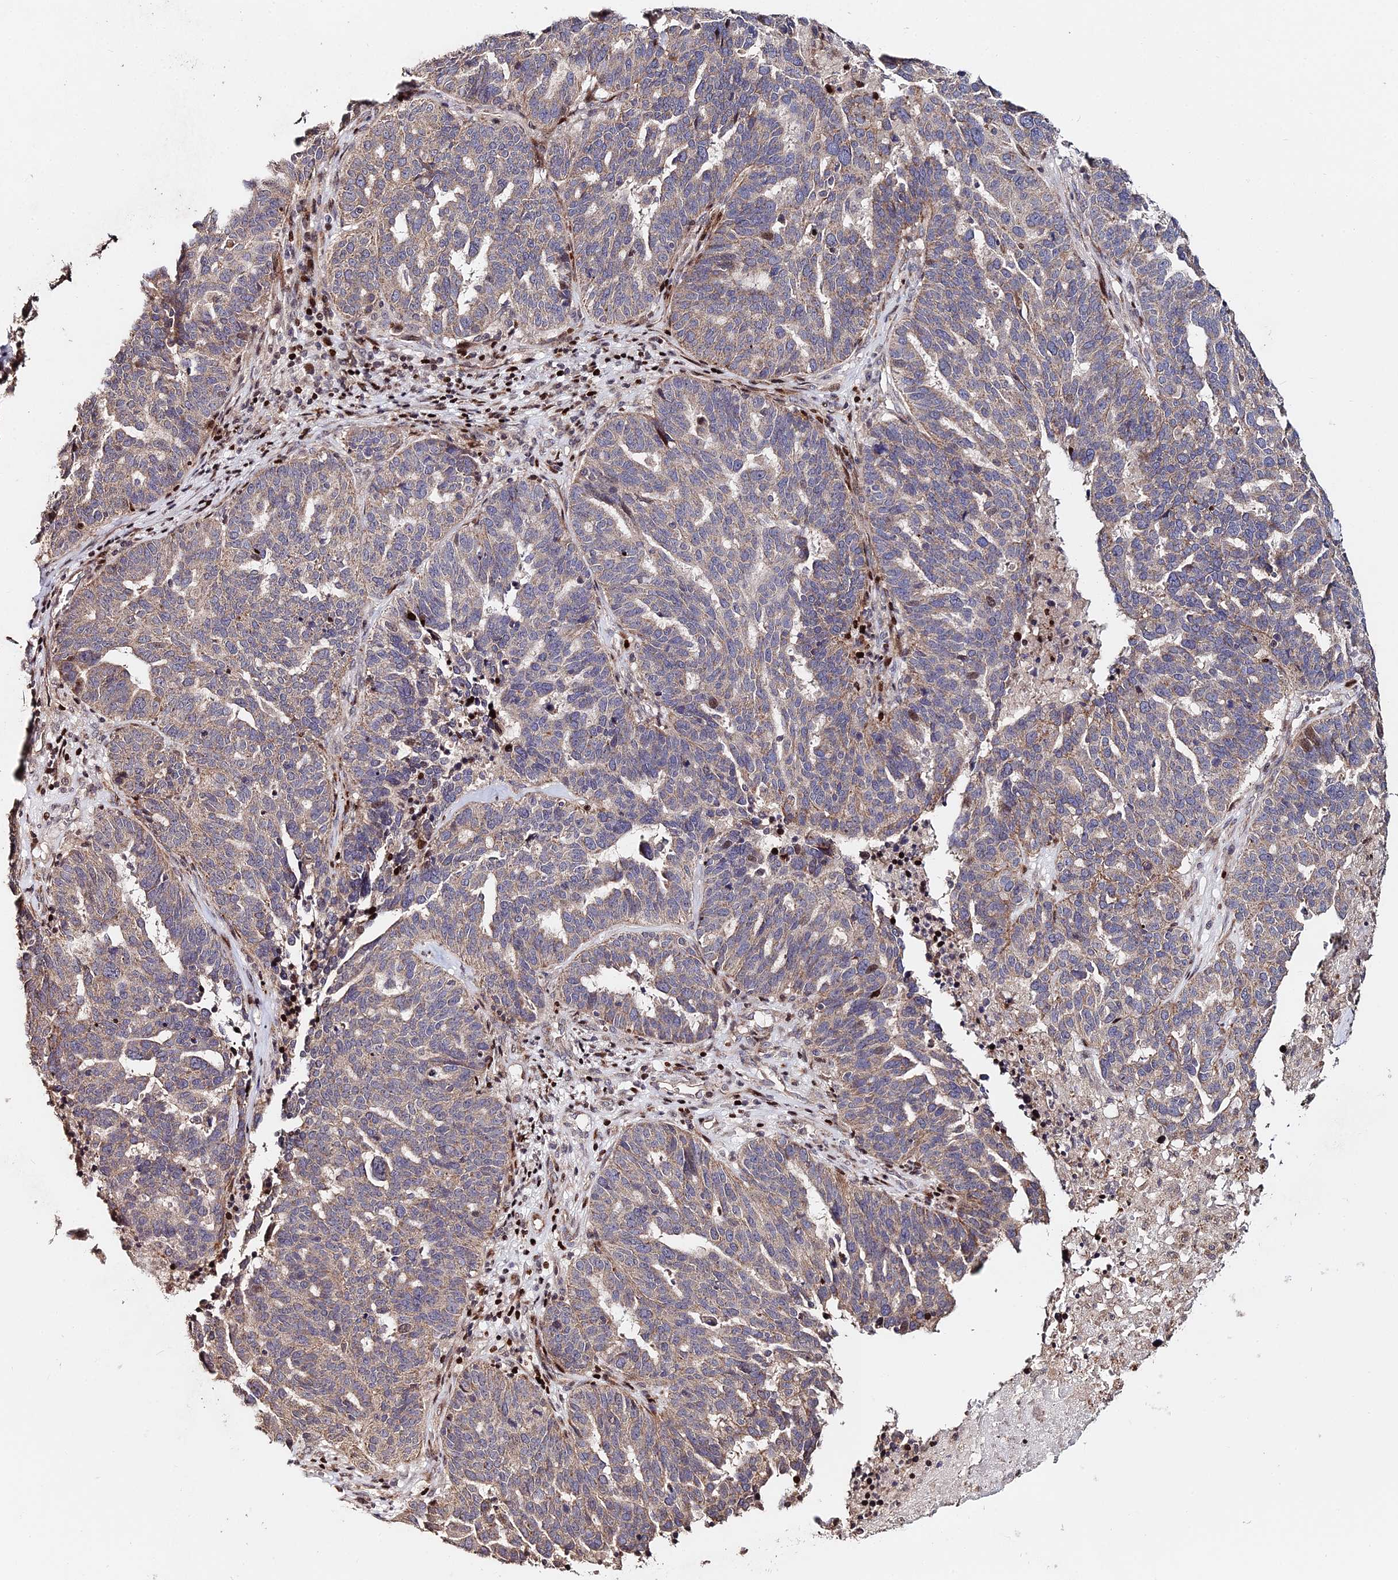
{"staining": {"intensity": "weak", "quantity": ">75%", "location": "cytoplasmic/membranous"}, "tissue": "ovarian cancer", "cell_type": "Tumor cells", "image_type": "cancer", "snomed": [{"axis": "morphology", "description": "Cystadenocarcinoma, serous, NOS"}, {"axis": "topography", "description": "Ovary"}], "caption": "Ovarian serous cystadenocarcinoma was stained to show a protein in brown. There is low levels of weak cytoplasmic/membranous expression in approximately >75% of tumor cells. The staining is performed using DAB brown chromogen to label protein expression. The nuclei are counter-stained blue using hematoxylin.", "gene": "RBMS2", "patient": {"sex": "female", "age": 59}}